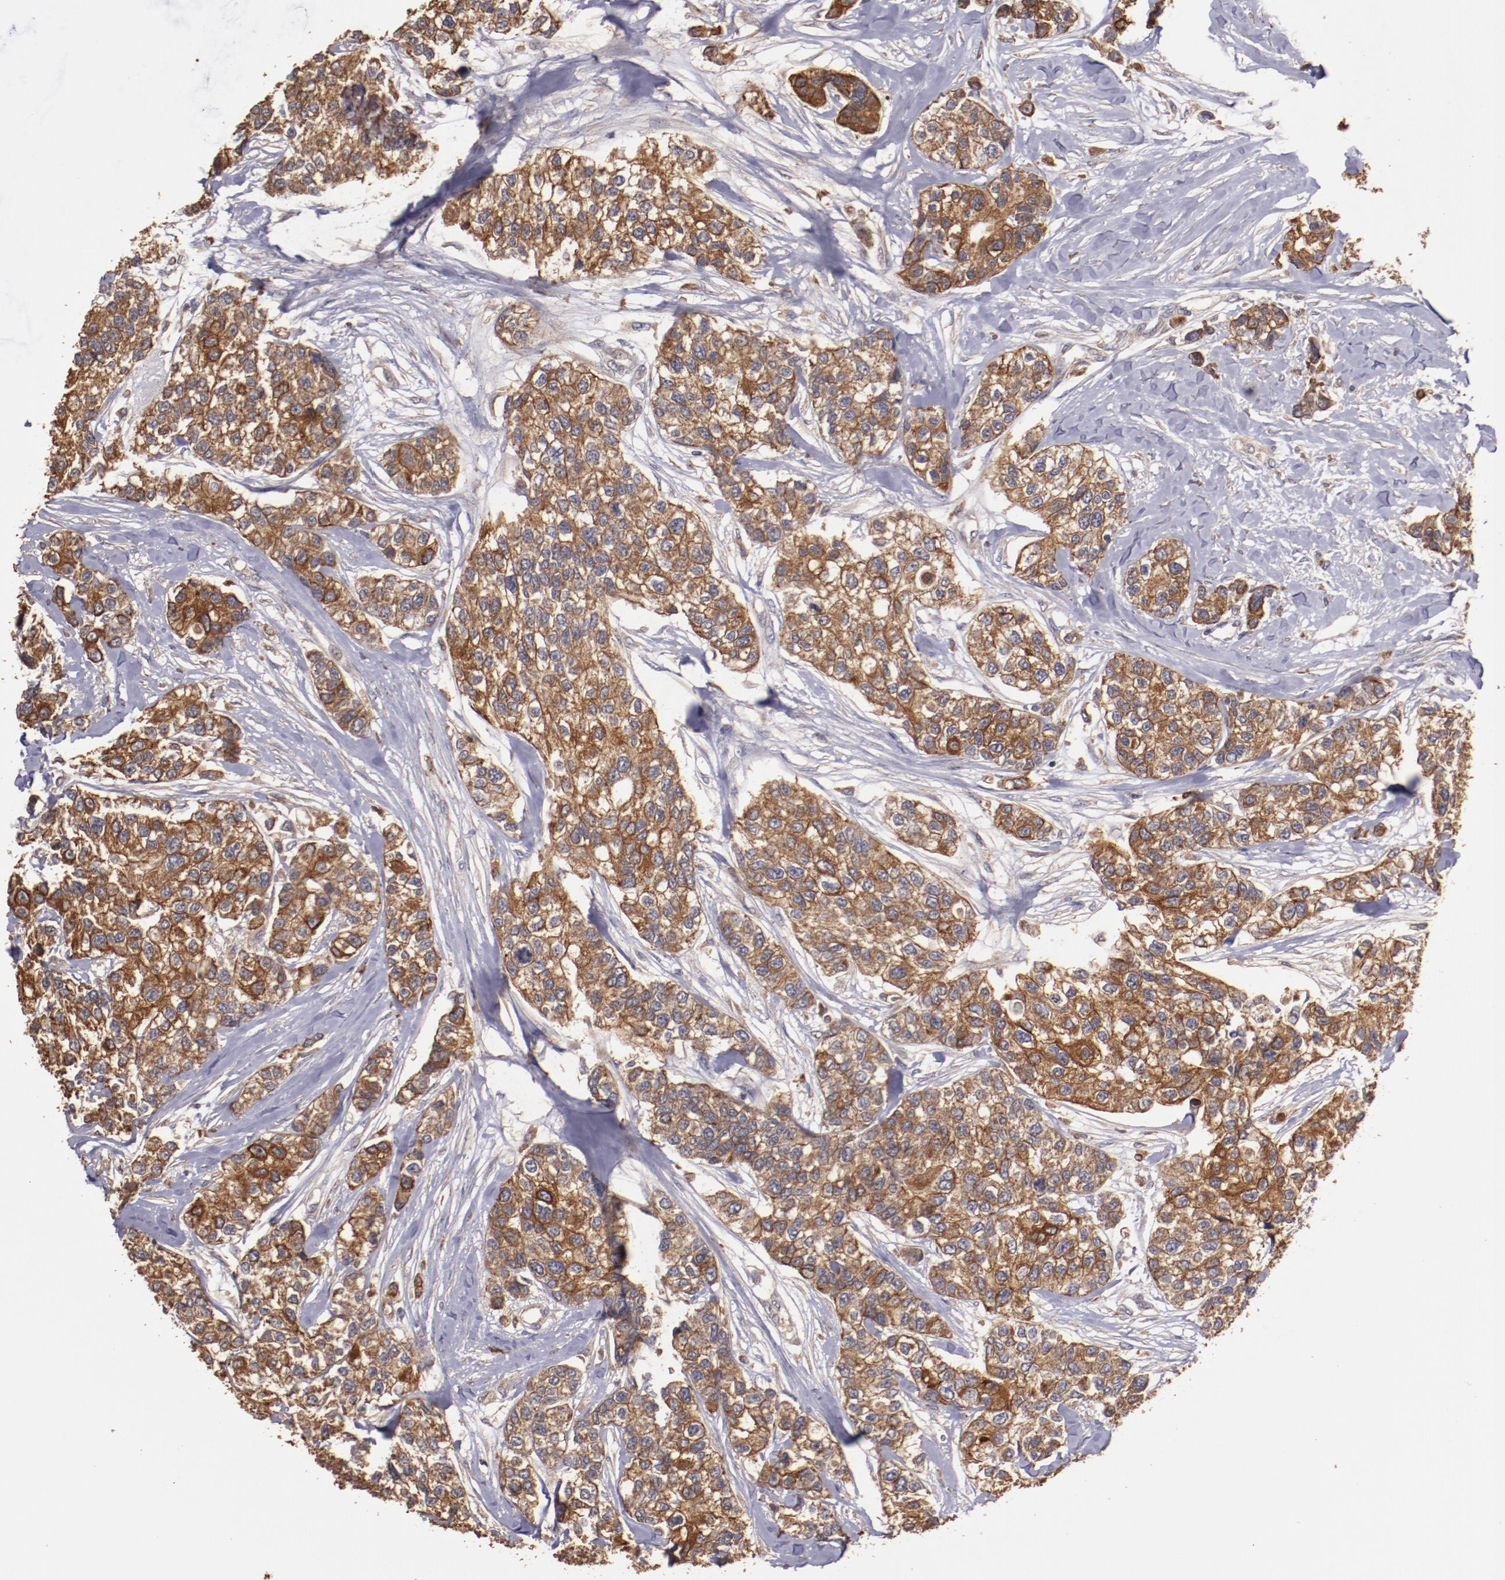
{"staining": {"intensity": "moderate", "quantity": ">75%", "location": "cytoplasmic/membranous"}, "tissue": "breast cancer", "cell_type": "Tumor cells", "image_type": "cancer", "snomed": [{"axis": "morphology", "description": "Duct carcinoma"}, {"axis": "topography", "description": "Breast"}], "caption": "Immunohistochemistry (IHC) photomicrograph of breast cancer stained for a protein (brown), which exhibits medium levels of moderate cytoplasmic/membranous staining in about >75% of tumor cells.", "gene": "SRRD", "patient": {"sex": "female", "age": 51}}